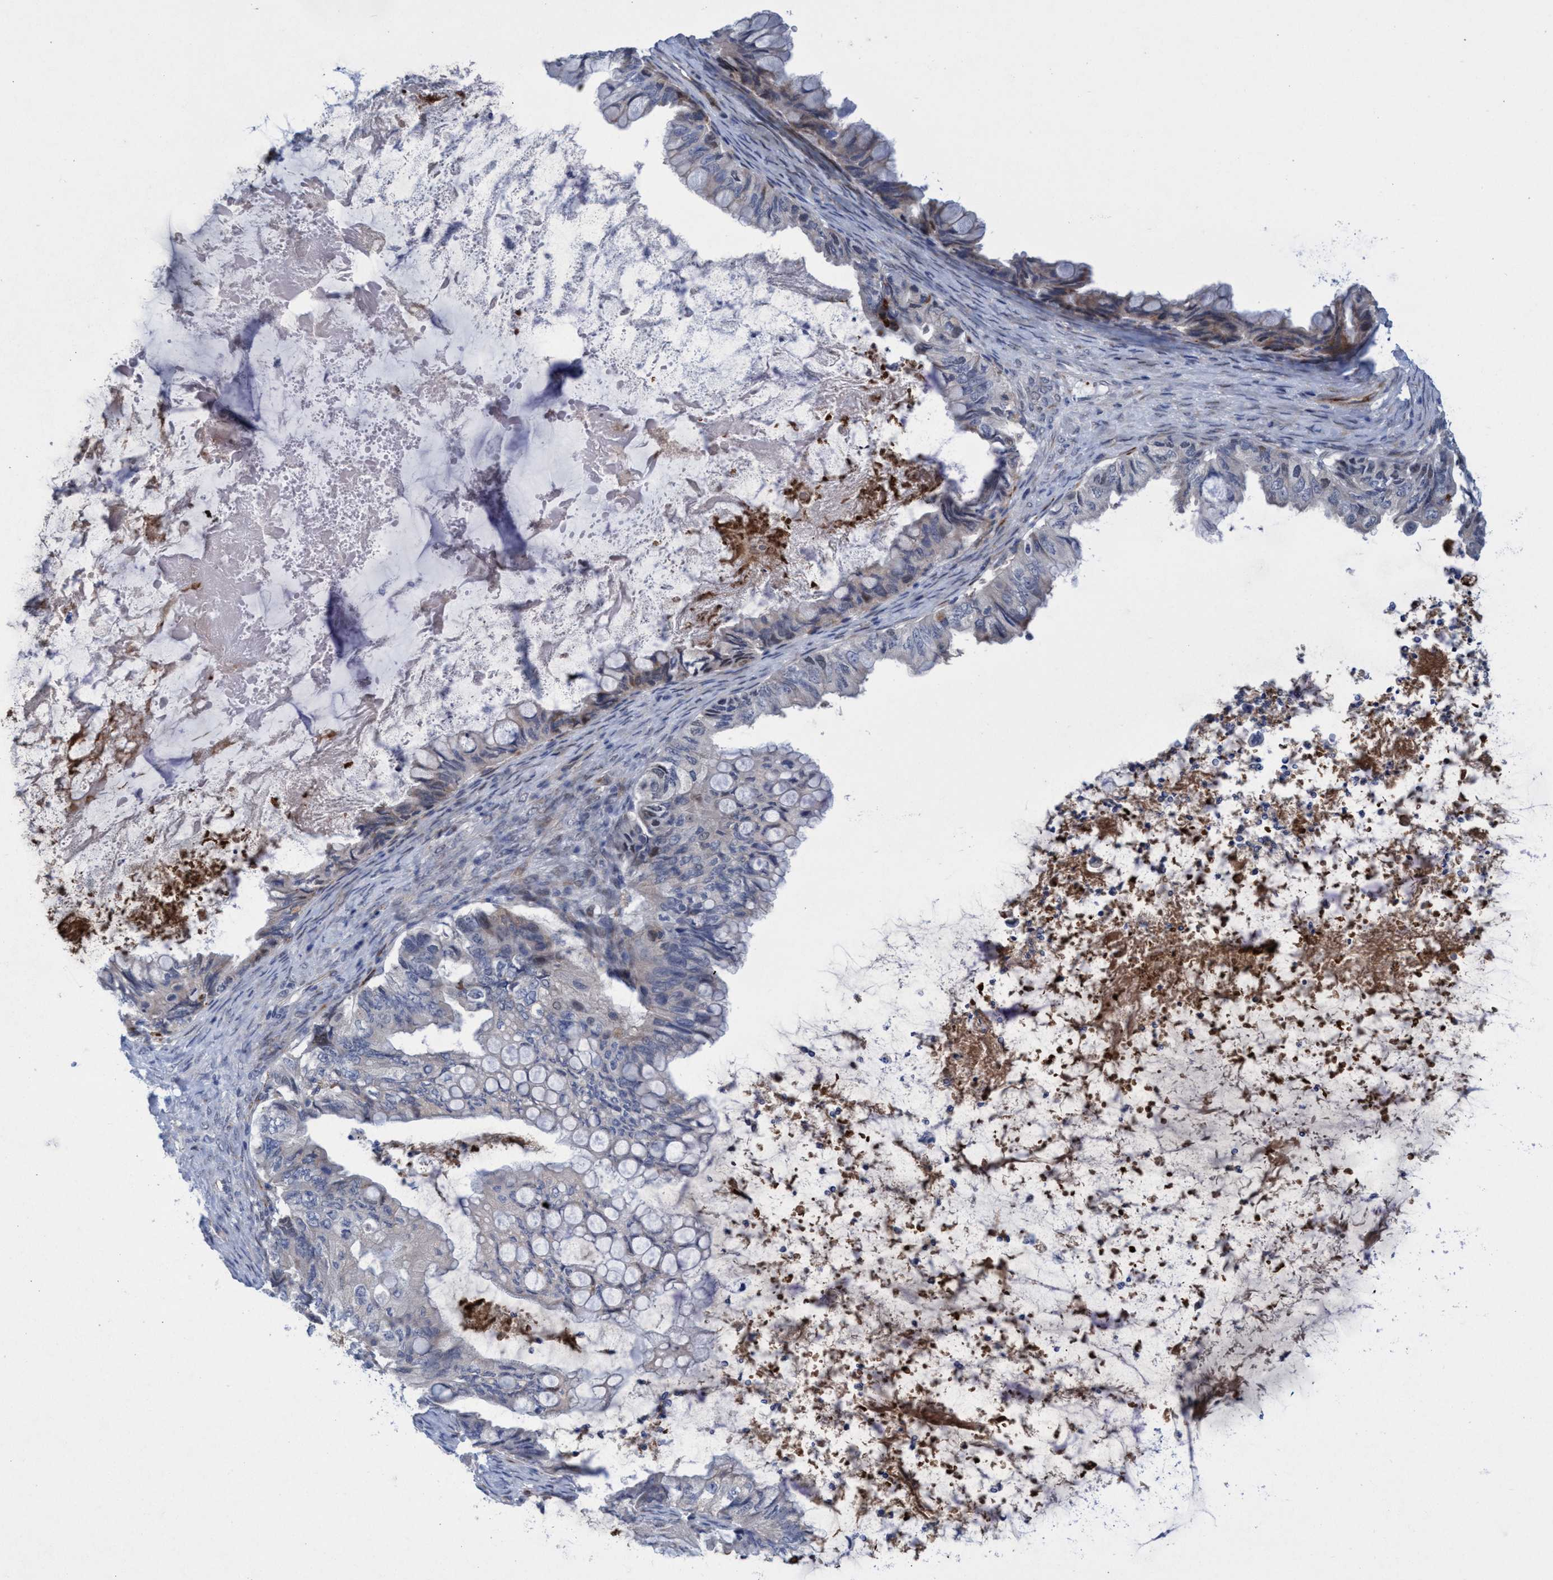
{"staining": {"intensity": "negative", "quantity": "none", "location": "none"}, "tissue": "ovarian cancer", "cell_type": "Tumor cells", "image_type": "cancer", "snomed": [{"axis": "morphology", "description": "Cystadenocarcinoma, mucinous, NOS"}, {"axis": "topography", "description": "Ovary"}], "caption": "Protein analysis of ovarian cancer shows no significant positivity in tumor cells.", "gene": "SLC43A2", "patient": {"sex": "female", "age": 80}}